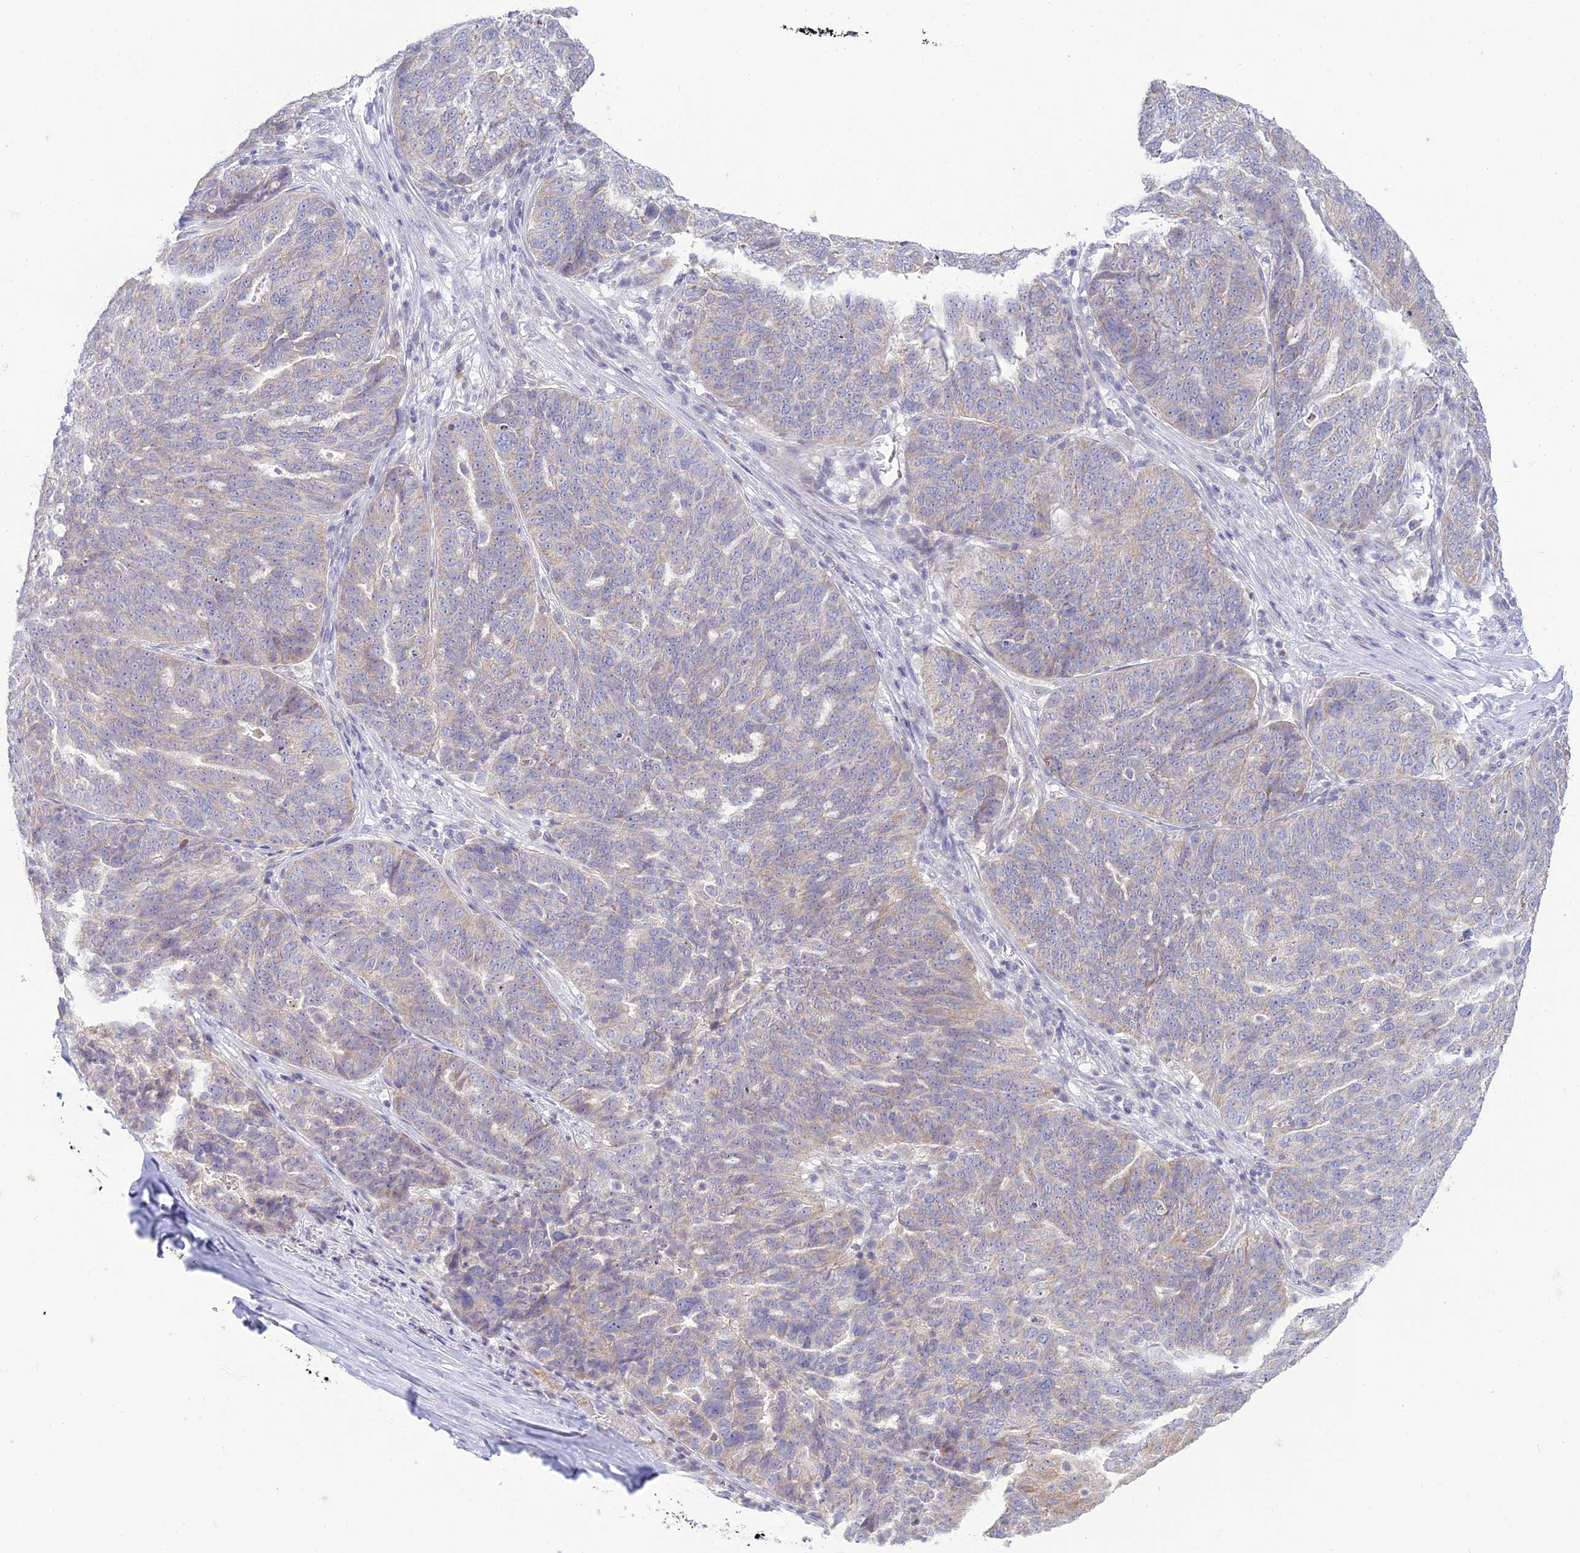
{"staining": {"intensity": "weak", "quantity": "<25%", "location": "cytoplasmic/membranous"}, "tissue": "ovarian cancer", "cell_type": "Tumor cells", "image_type": "cancer", "snomed": [{"axis": "morphology", "description": "Cystadenocarcinoma, serous, NOS"}, {"axis": "topography", "description": "Ovary"}], "caption": "Immunohistochemistry of serous cystadenocarcinoma (ovarian) reveals no staining in tumor cells.", "gene": "TMEM40", "patient": {"sex": "female", "age": 59}}